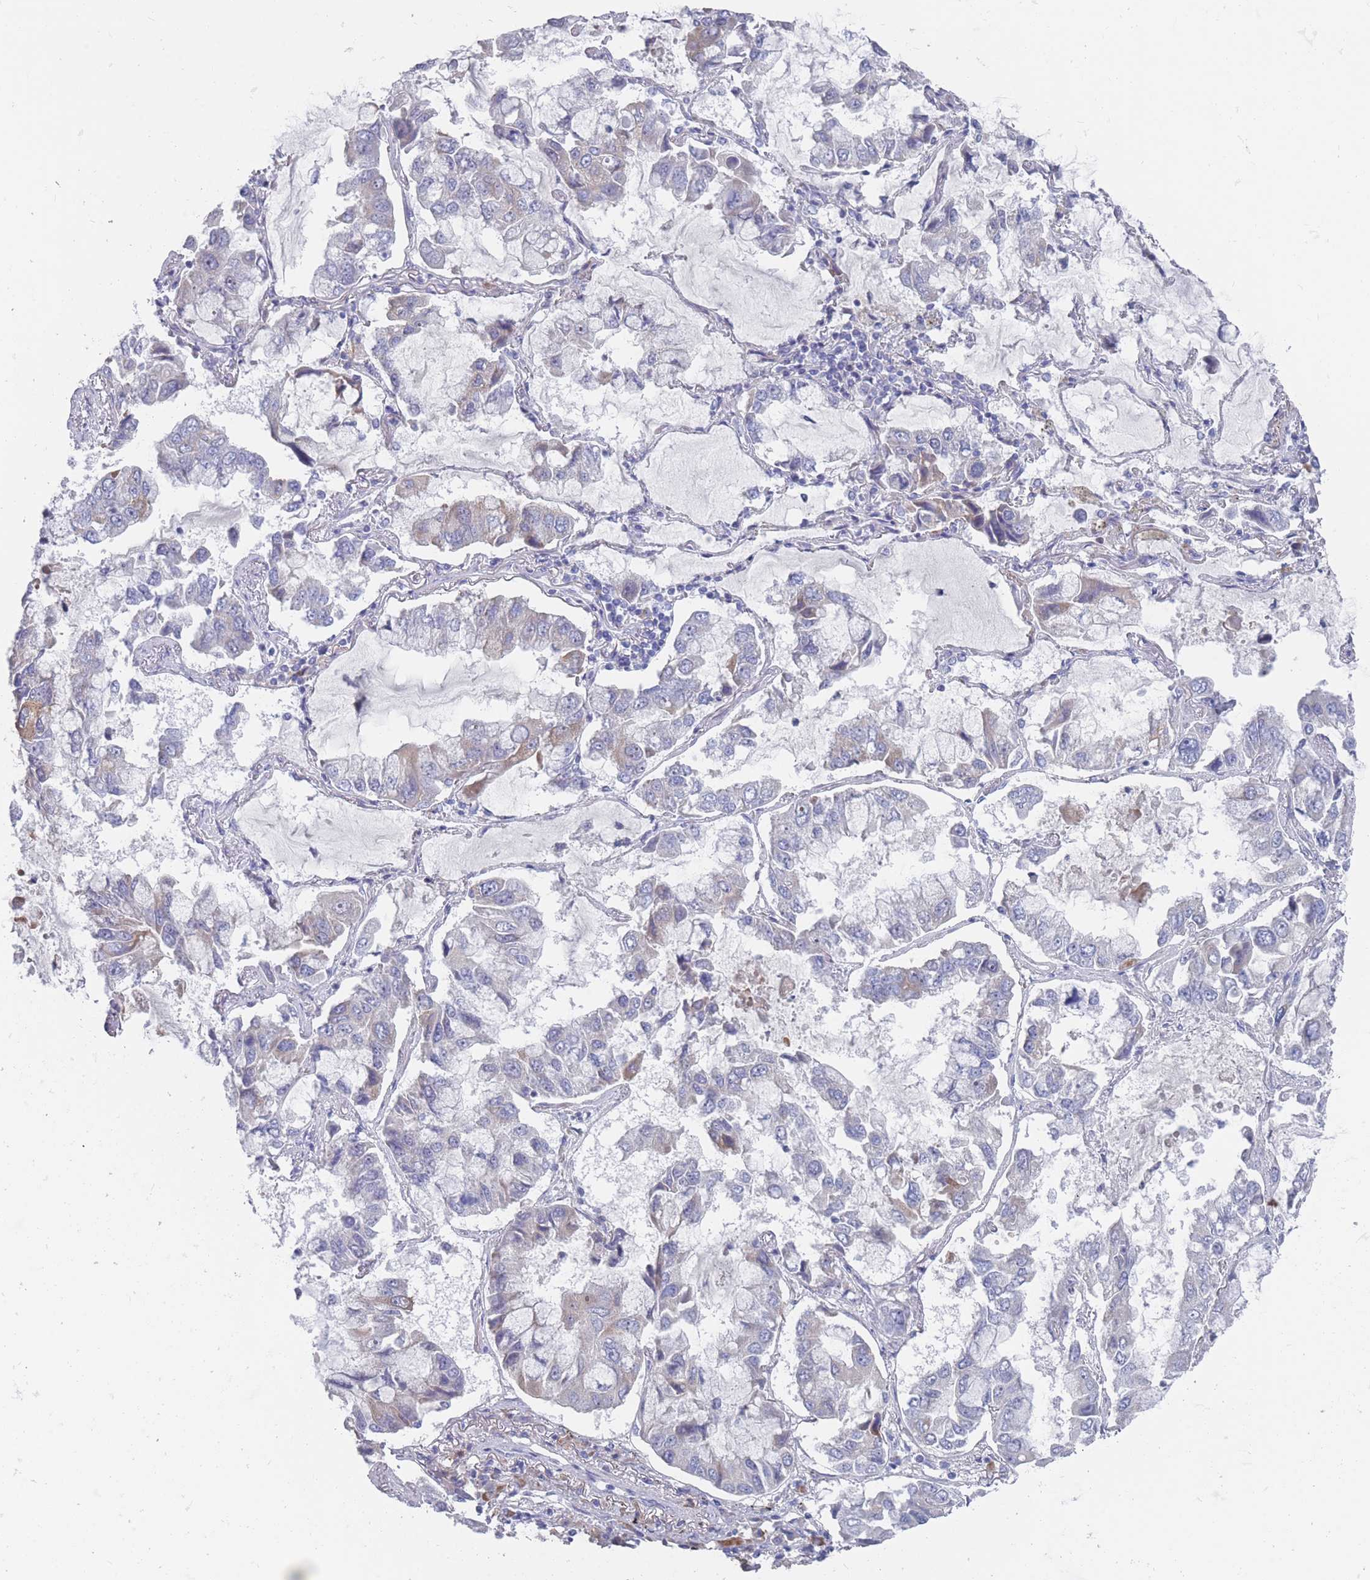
{"staining": {"intensity": "negative", "quantity": "none", "location": "none"}, "tissue": "lung cancer", "cell_type": "Tumor cells", "image_type": "cancer", "snomed": [{"axis": "morphology", "description": "Adenocarcinoma, NOS"}, {"axis": "topography", "description": "Lung"}], "caption": "Tumor cells show no significant protein staining in lung cancer (adenocarcinoma). Brightfield microscopy of immunohistochemistry (IHC) stained with DAB (3,3'-diaminobenzidine) (brown) and hematoxylin (blue), captured at high magnification.", "gene": "ST8SIA5", "patient": {"sex": "male", "age": 64}}